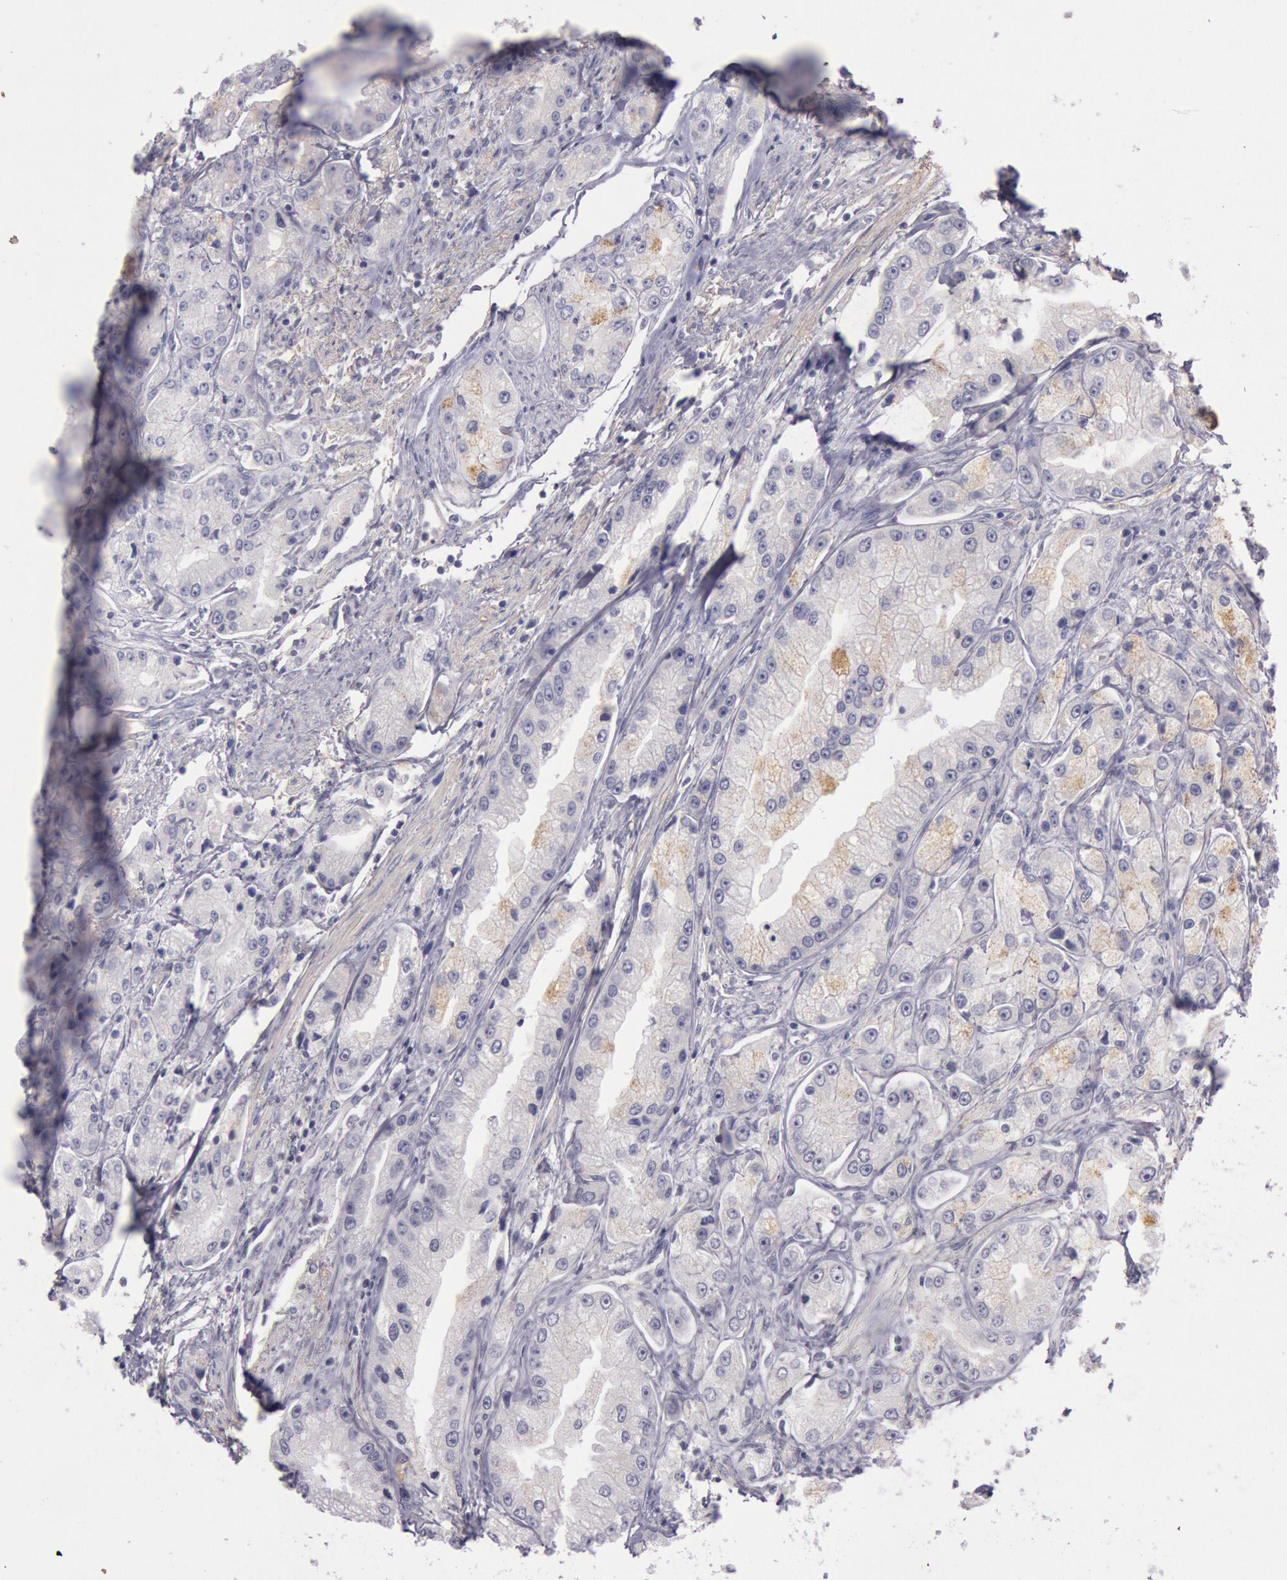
{"staining": {"intensity": "weak", "quantity": "25%-75%", "location": "cytoplasmic/membranous"}, "tissue": "prostate cancer", "cell_type": "Tumor cells", "image_type": "cancer", "snomed": [{"axis": "morphology", "description": "Adenocarcinoma, Medium grade"}, {"axis": "topography", "description": "Prostate"}], "caption": "Prostate medium-grade adenocarcinoma stained with immunohistochemistry reveals weak cytoplasmic/membranous staining in about 25%-75% of tumor cells.", "gene": "TRIB2", "patient": {"sex": "male", "age": 72}}